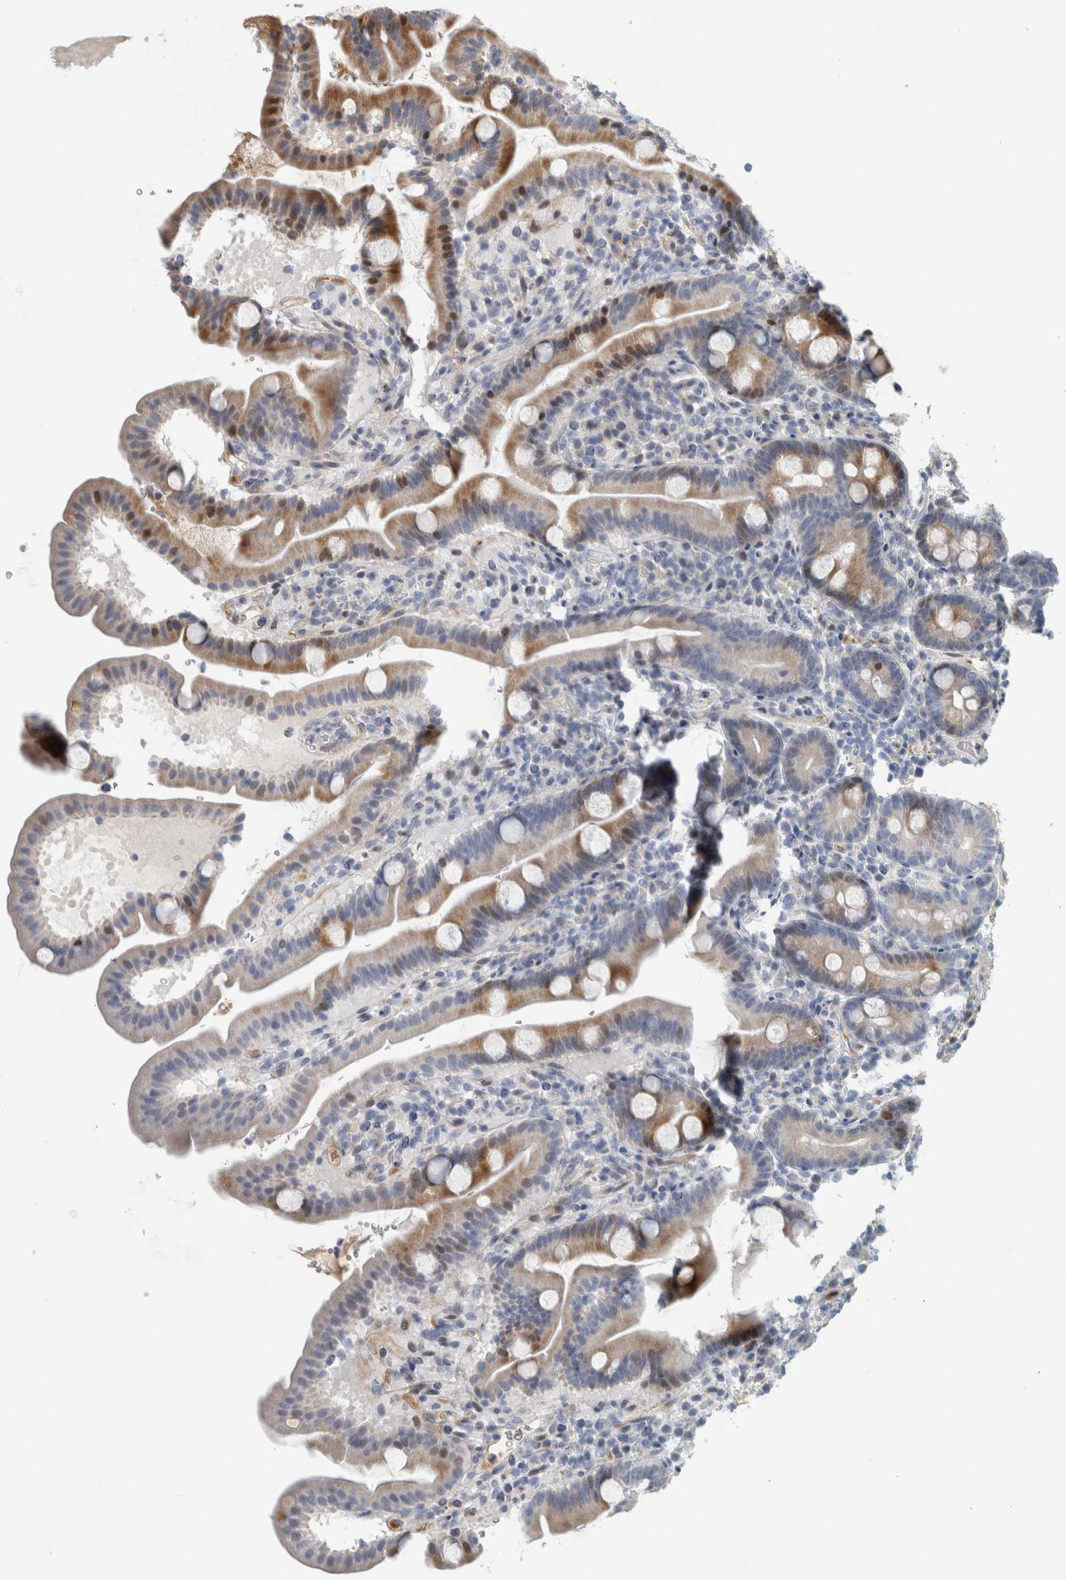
{"staining": {"intensity": "moderate", "quantity": "<25%", "location": "cytoplasmic/membranous,nuclear"}, "tissue": "duodenum", "cell_type": "Glandular cells", "image_type": "normal", "snomed": [{"axis": "morphology", "description": "Normal tissue, NOS"}, {"axis": "topography", "description": "Duodenum"}], "caption": "Immunohistochemical staining of unremarkable duodenum displays <25% levels of moderate cytoplasmic/membranous,nuclear protein positivity in approximately <25% of glandular cells.", "gene": "RBM48", "patient": {"sex": "male", "age": 54}}